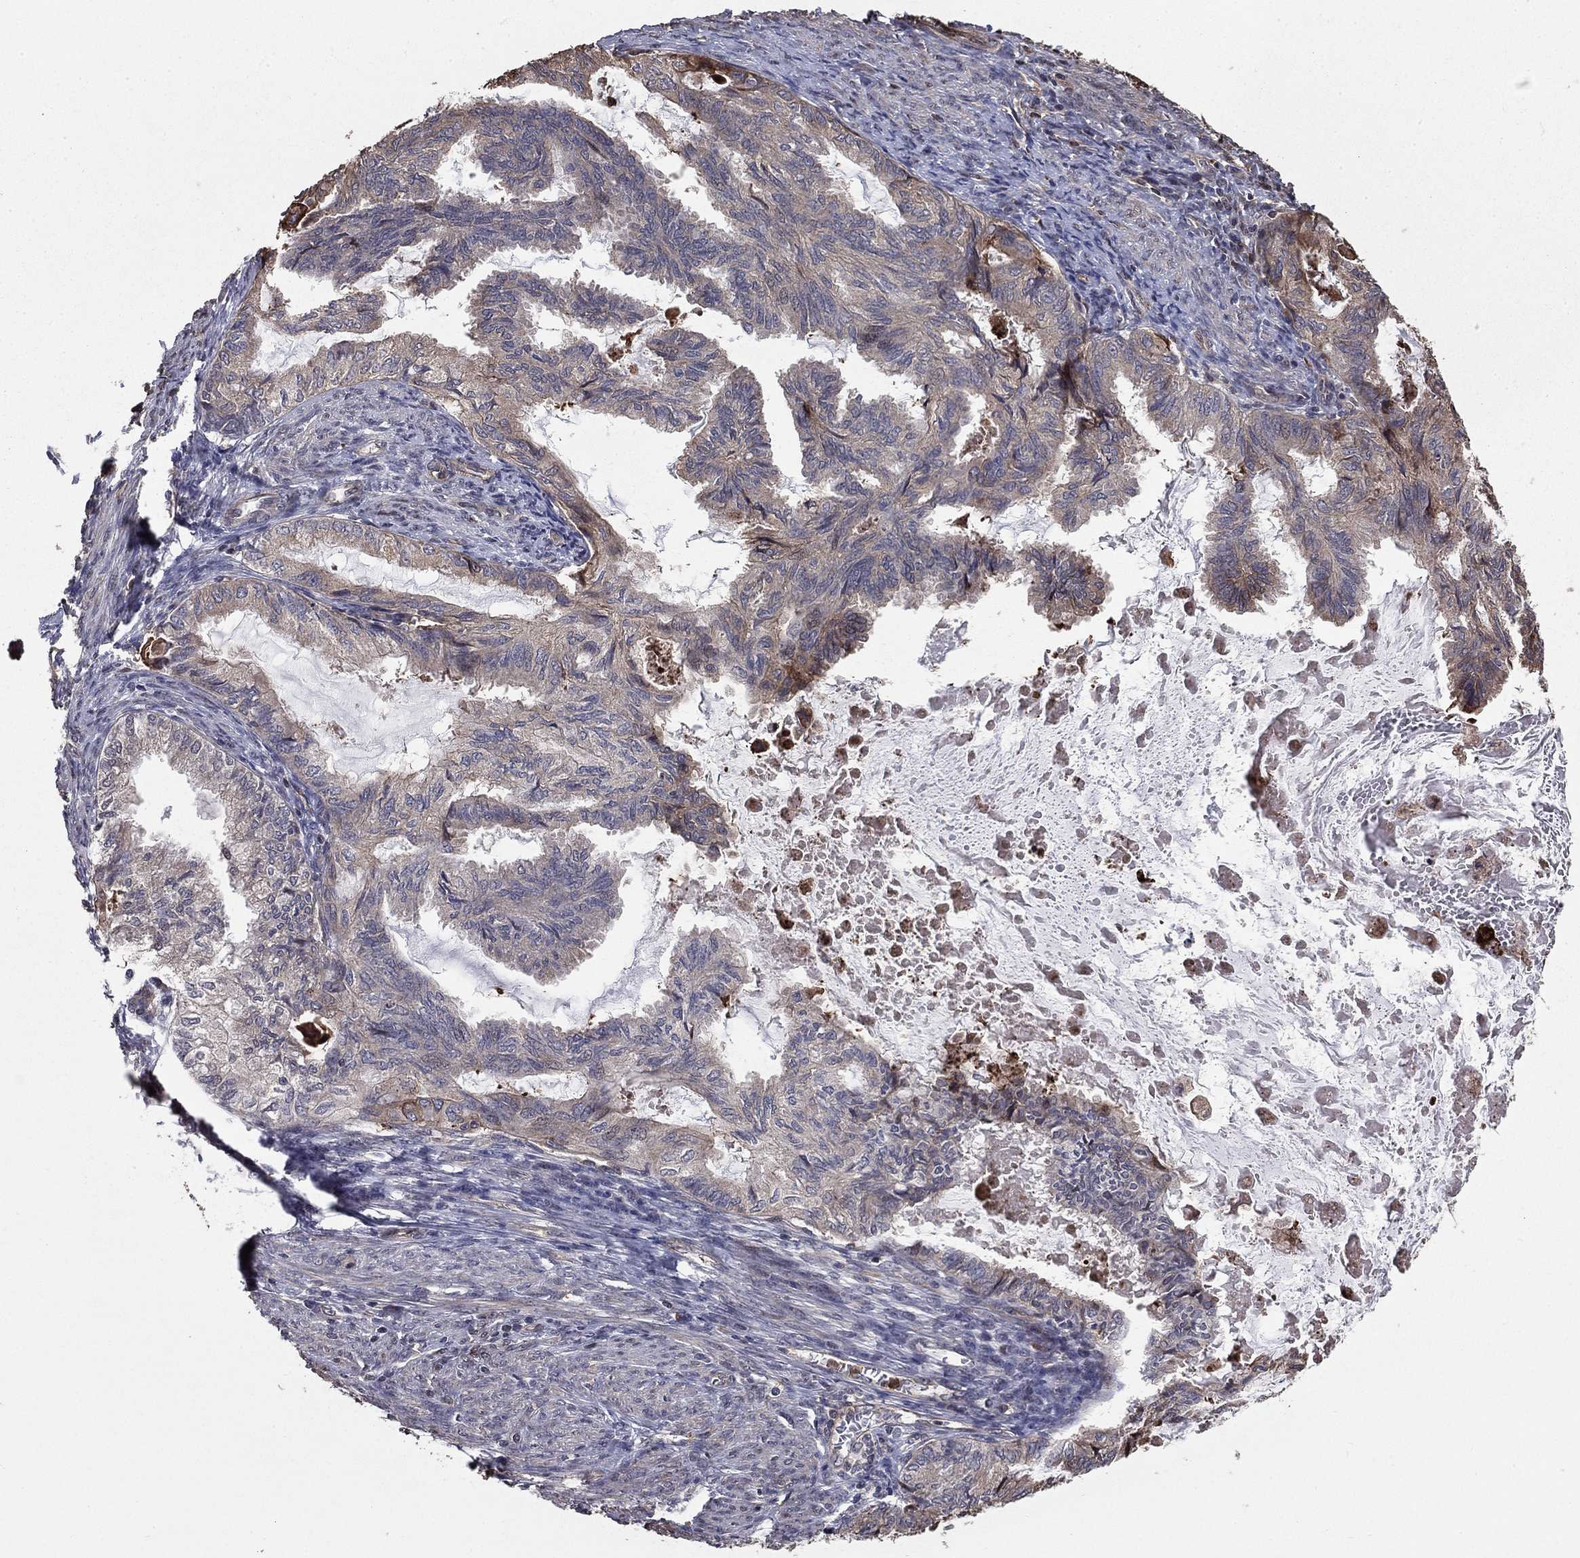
{"staining": {"intensity": "negative", "quantity": "none", "location": "none"}, "tissue": "endometrial cancer", "cell_type": "Tumor cells", "image_type": "cancer", "snomed": [{"axis": "morphology", "description": "Adenocarcinoma, NOS"}, {"axis": "topography", "description": "Endometrium"}], "caption": "This micrograph is of endometrial adenocarcinoma stained with IHC to label a protein in brown with the nuclei are counter-stained blue. There is no expression in tumor cells. Brightfield microscopy of IHC stained with DAB (brown) and hematoxylin (blue), captured at high magnification.", "gene": "GYG1", "patient": {"sex": "female", "age": 86}}